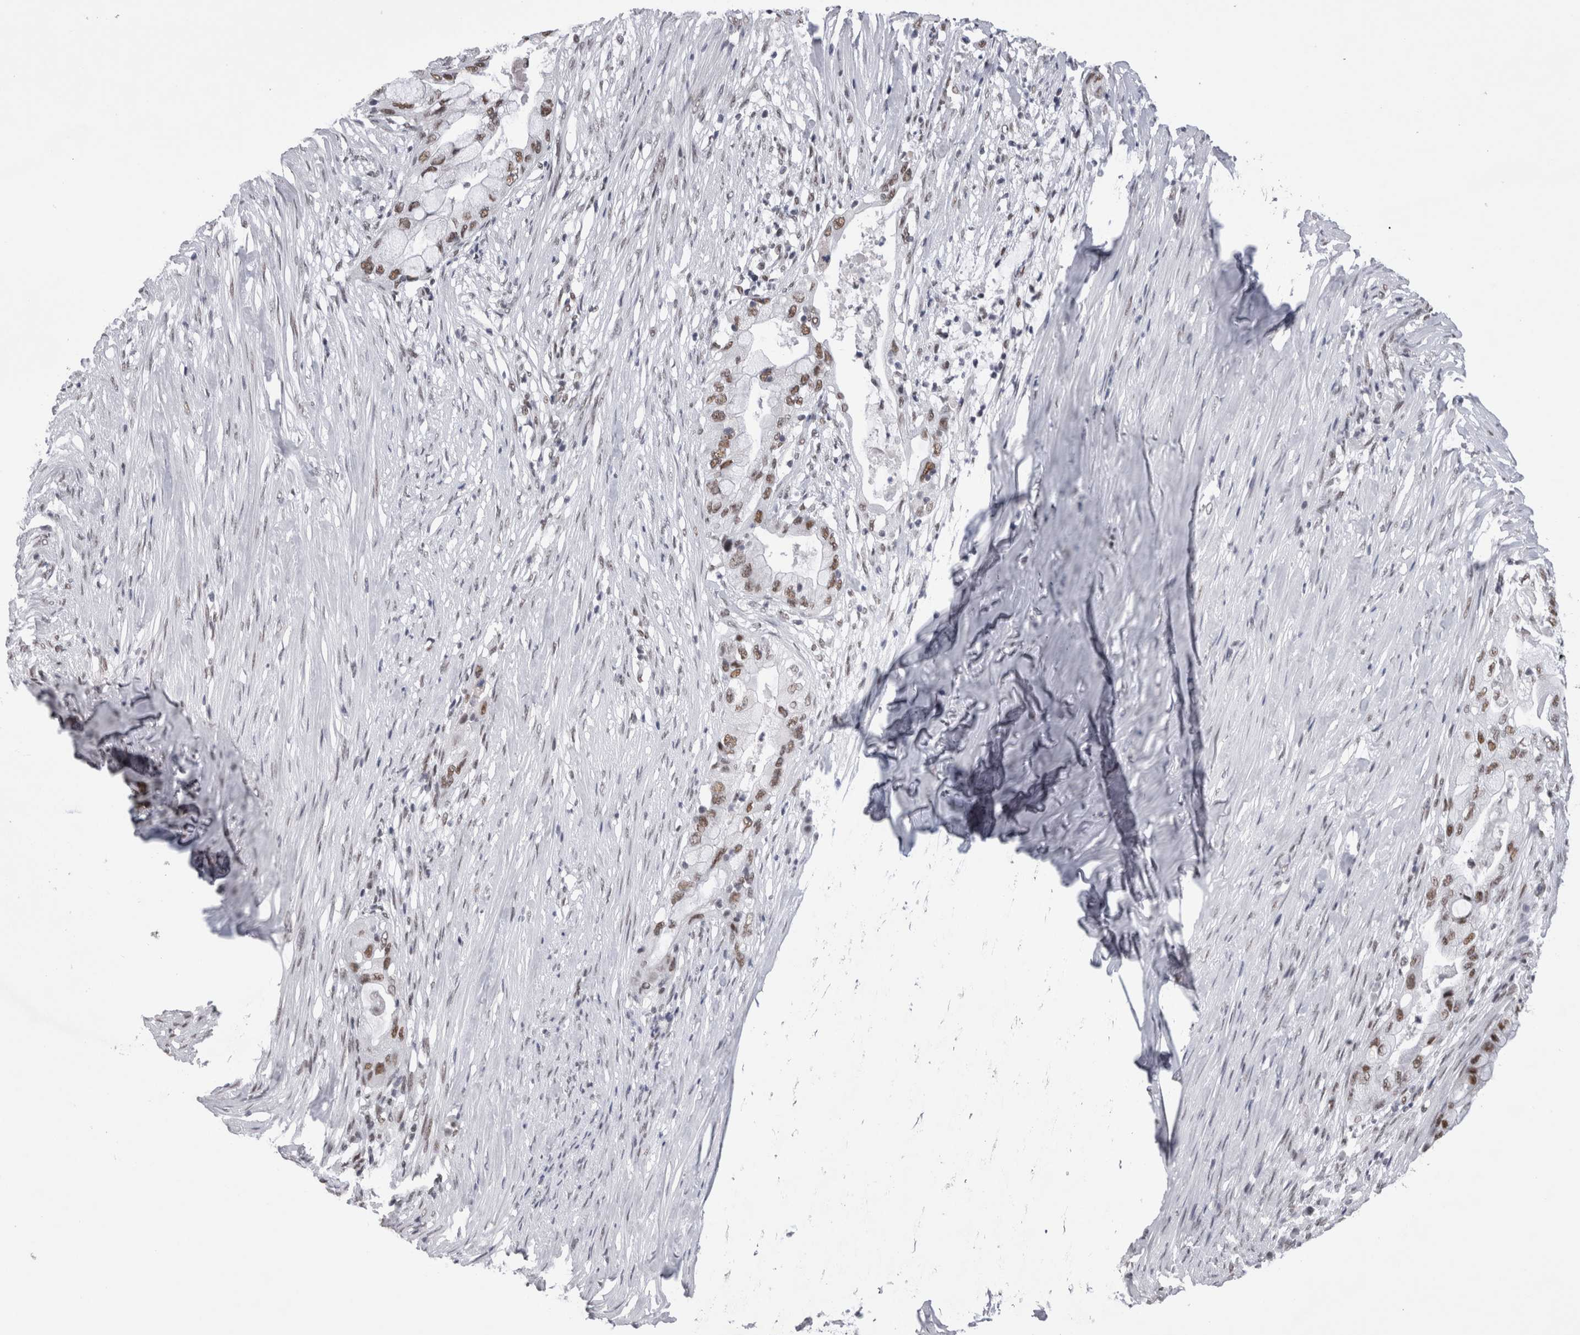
{"staining": {"intensity": "moderate", "quantity": ">75%", "location": "nuclear"}, "tissue": "pancreatic cancer", "cell_type": "Tumor cells", "image_type": "cancer", "snomed": [{"axis": "morphology", "description": "Adenocarcinoma, NOS"}, {"axis": "topography", "description": "Pancreas"}], "caption": "There is medium levels of moderate nuclear staining in tumor cells of pancreatic adenocarcinoma, as demonstrated by immunohistochemical staining (brown color).", "gene": "API5", "patient": {"sex": "male", "age": 53}}